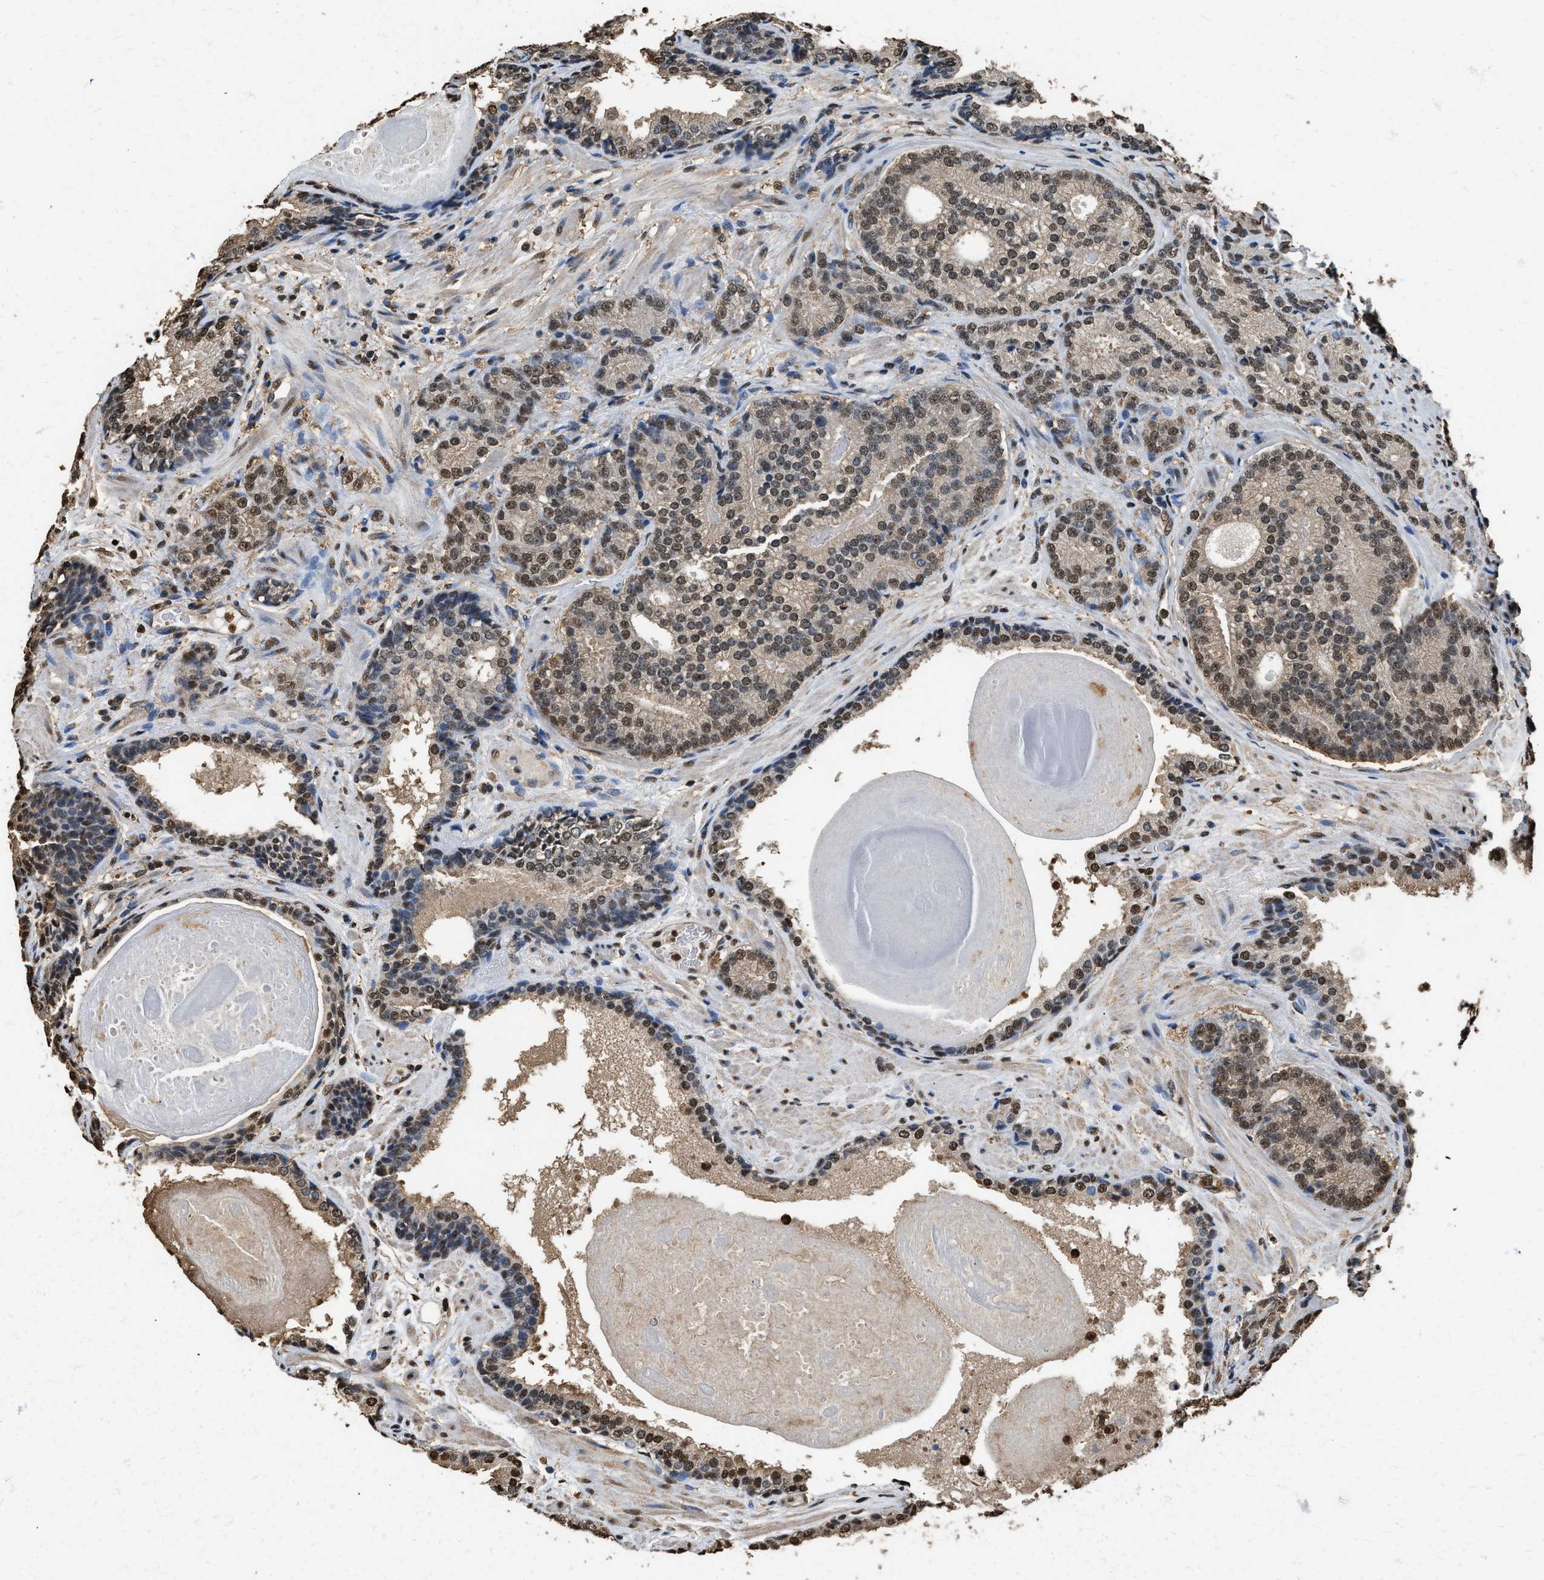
{"staining": {"intensity": "moderate", "quantity": ">75%", "location": "cytoplasmic/membranous,nuclear"}, "tissue": "prostate cancer", "cell_type": "Tumor cells", "image_type": "cancer", "snomed": [{"axis": "morphology", "description": "Adenocarcinoma, High grade"}, {"axis": "topography", "description": "Prostate"}], "caption": "Adenocarcinoma (high-grade) (prostate) stained for a protein (brown) shows moderate cytoplasmic/membranous and nuclear positive positivity in about >75% of tumor cells.", "gene": "GAPDH", "patient": {"sex": "male", "age": 61}}